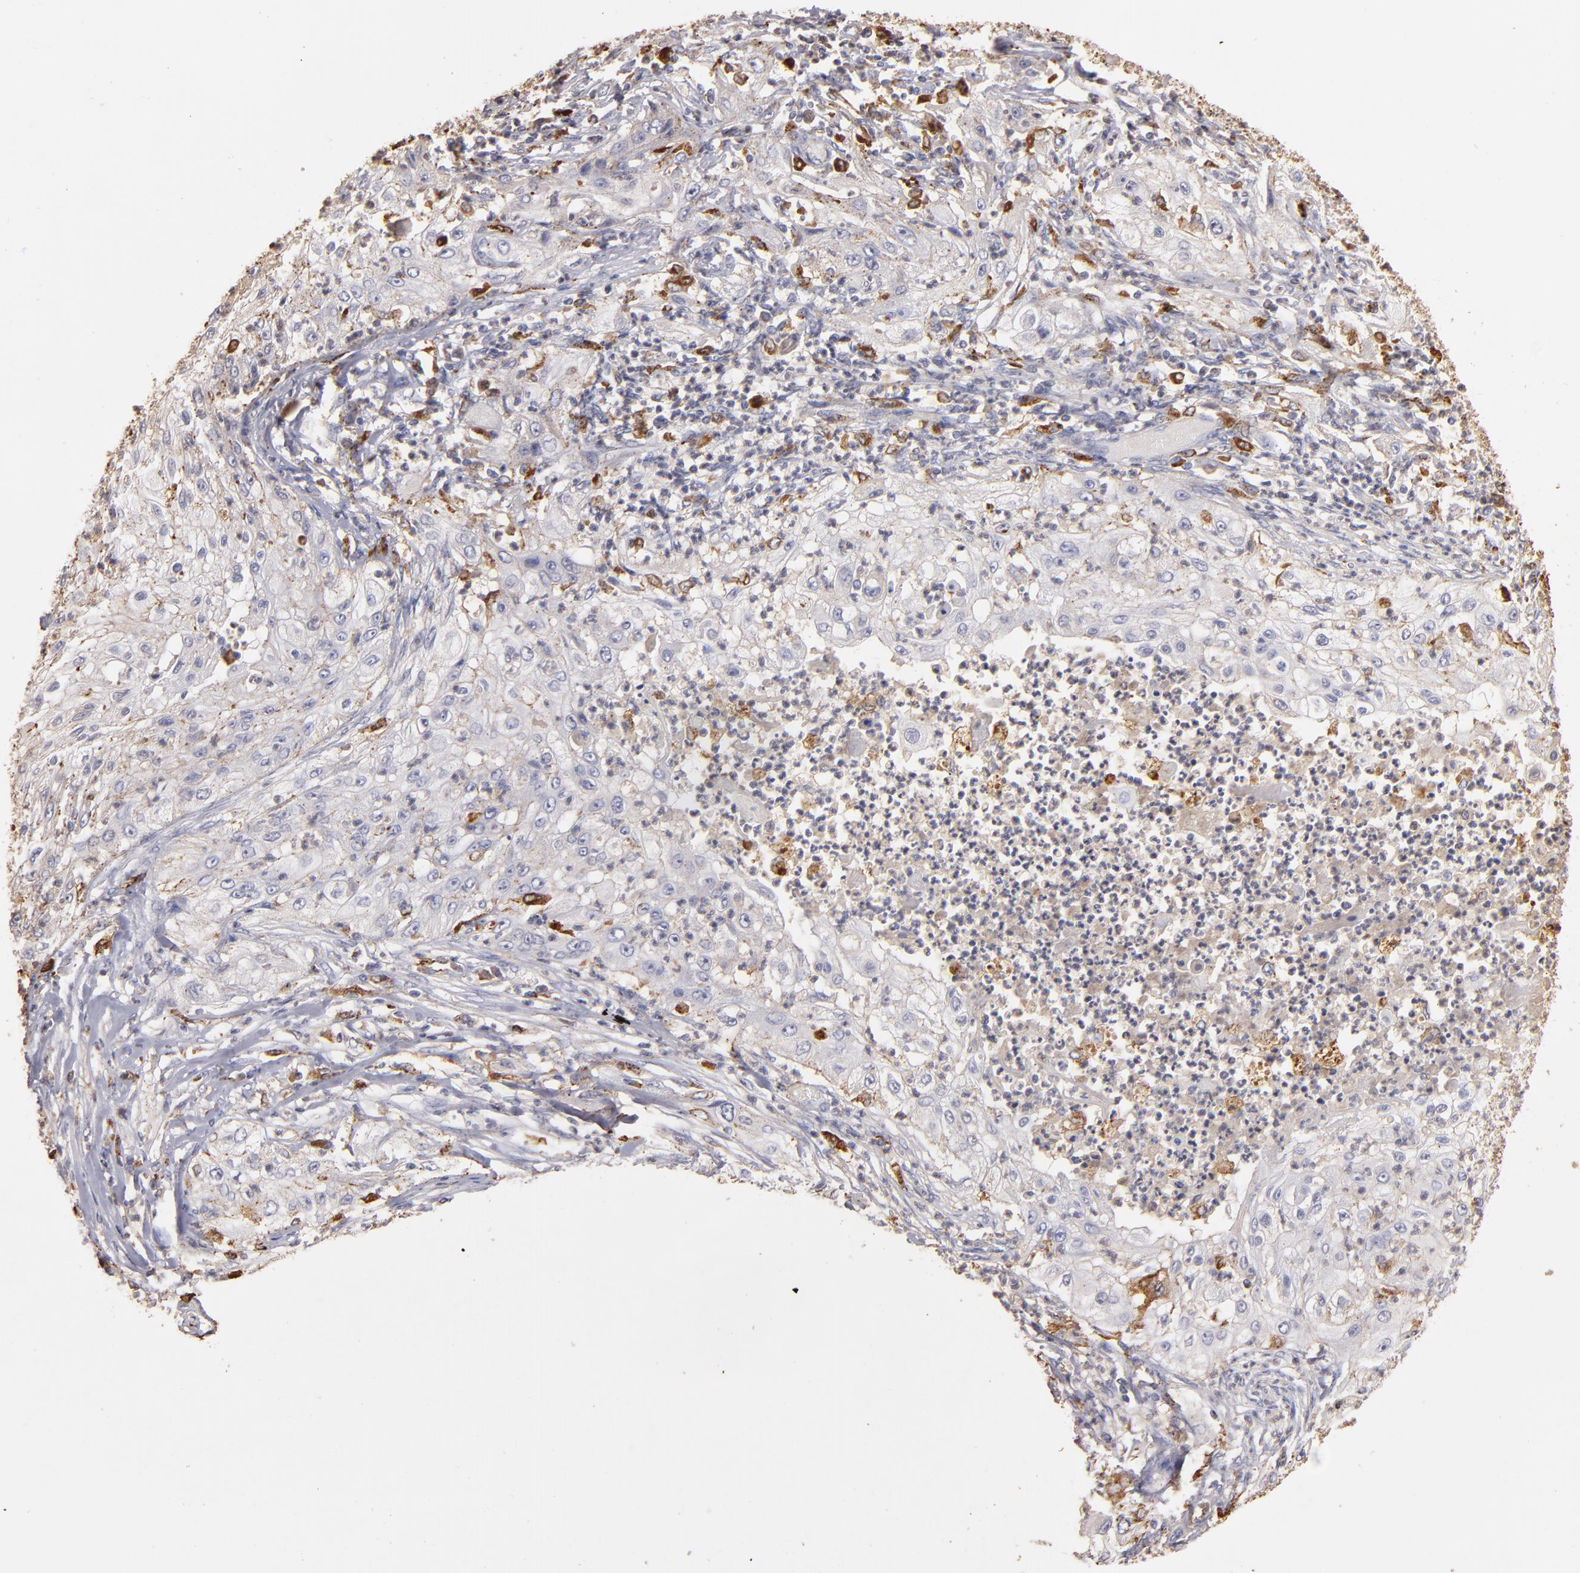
{"staining": {"intensity": "weak", "quantity": ">75%", "location": "cytoplasmic/membranous"}, "tissue": "lung cancer", "cell_type": "Tumor cells", "image_type": "cancer", "snomed": [{"axis": "morphology", "description": "Inflammation, NOS"}, {"axis": "morphology", "description": "Squamous cell carcinoma, NOS"}, {"axis": "topography", "description": "Lymph node"}, {"axis": "topography", "description": "Soft tissue"}, {"axis": "topography", "description": "Lung"}], "caption": "Lung cancer (squamous cell carcinoma) tissue exhibits weak cytoplasmic/membranous staining in approximately >75% of tumor cells (Stains: DAB in brown, nuclei in blue, Microscopy: brightfield microscopy at high magnification).", "gene": "TRAF1", "patient": {"sex": "male", "age": 66}}